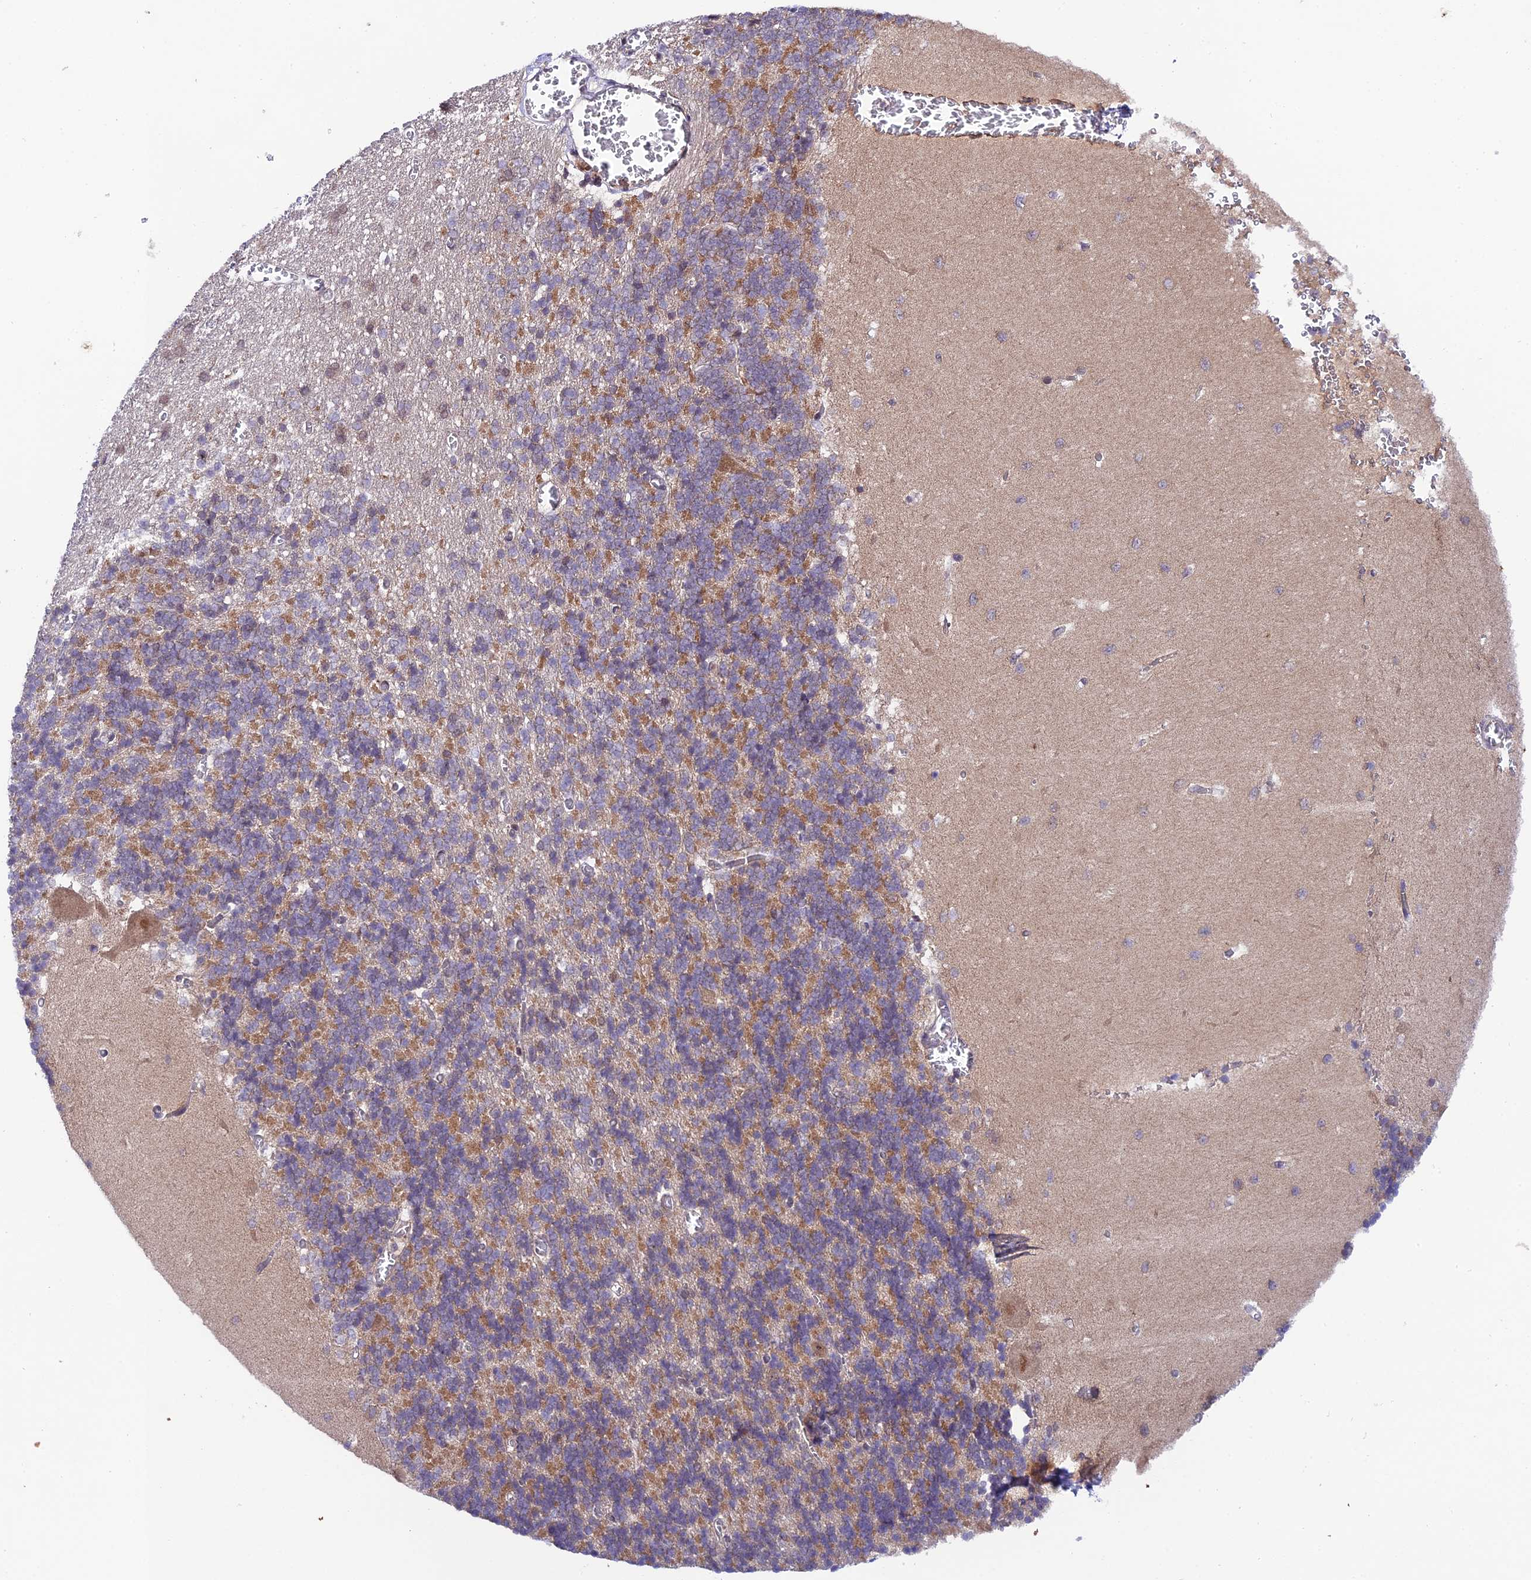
{"staining": {"intensity": "moderate", "quantity": "25%-75%", "location": "cytoplasmic/membranous"}, "tissue": "cerebellum", "cell_type": "Cells in granular layer", "image_type": "normal", "snomed": [{"axis": "morphology", "description": "Normal tissue, NOS"}, {"axis": "topography", "description": "Cerebellum"}], "caption": "Cerebellum stained with IHC reveals moderate cytoplasmic/membranous staining in about 25%-75% of cells in granular layer. Immunohistochemistry (ihc) stains the protein of interest in brown and the nuclei are stained blue.", "gene": "TRIM40", "patient": {"sex": "male", "age": 37}}